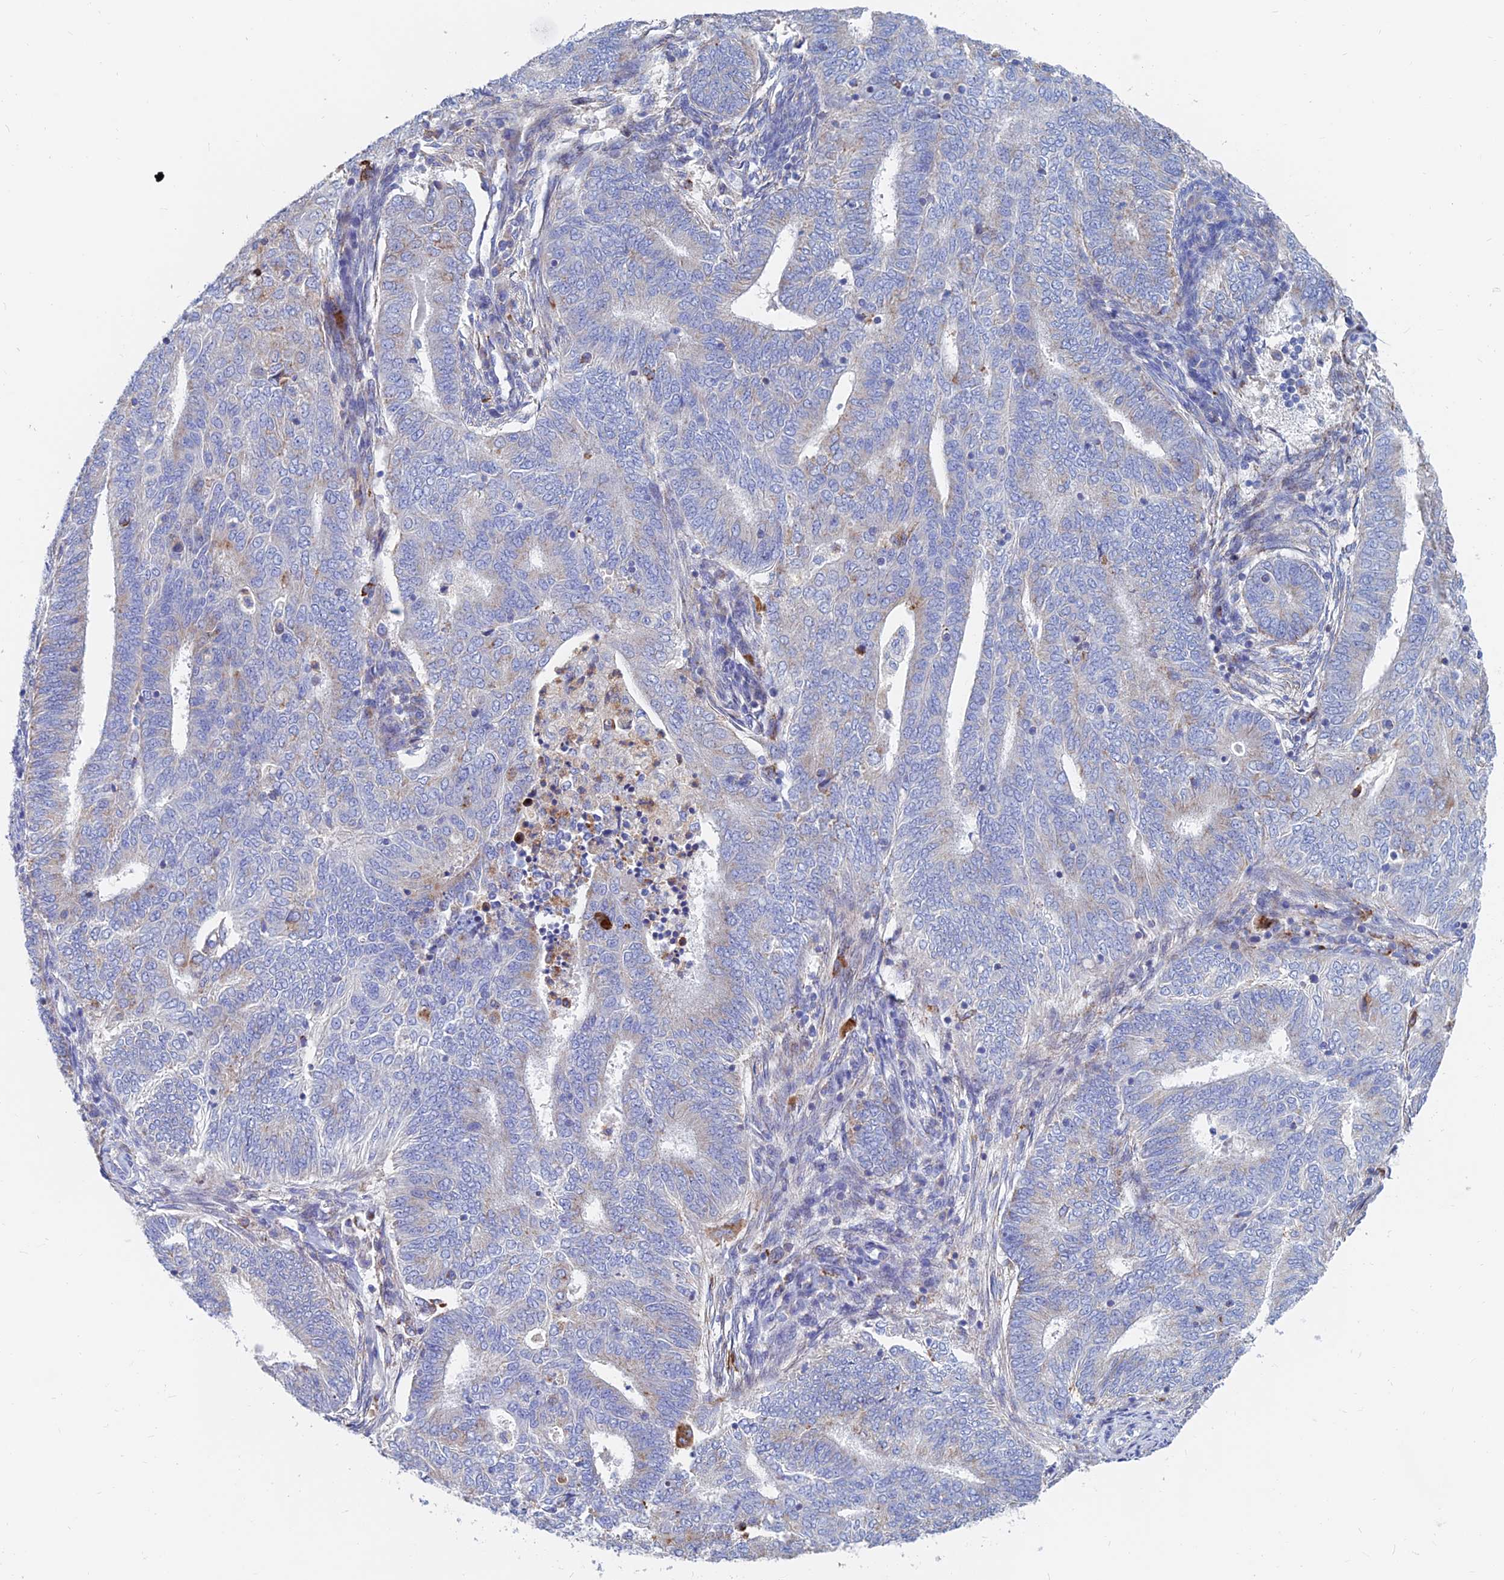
{"staining": {"intensity": "weak", "quantity": "<25%", "location": "cytoplasmic/membranous"}, "tissue": "endometrial cancer", "cell_type": "Tumor cells", "image_type": "cancer", "snomed": [{"axis": "morphology", "description": "Adenocarcinoma, NOS"}, {"axis": "topography", "description": "Endometrium"}], "caption": "A photomicrograph of human adenocarcinoma (endometrial) is negative for staining in tumor cells. (DAB (3,3'-diaminobenzidine) immunohistochemistry (IHC) visualized using brightfield microscopy, high magnification).", "gene": "SPNS1", "patient": {"sex": "female", "age": 62}}